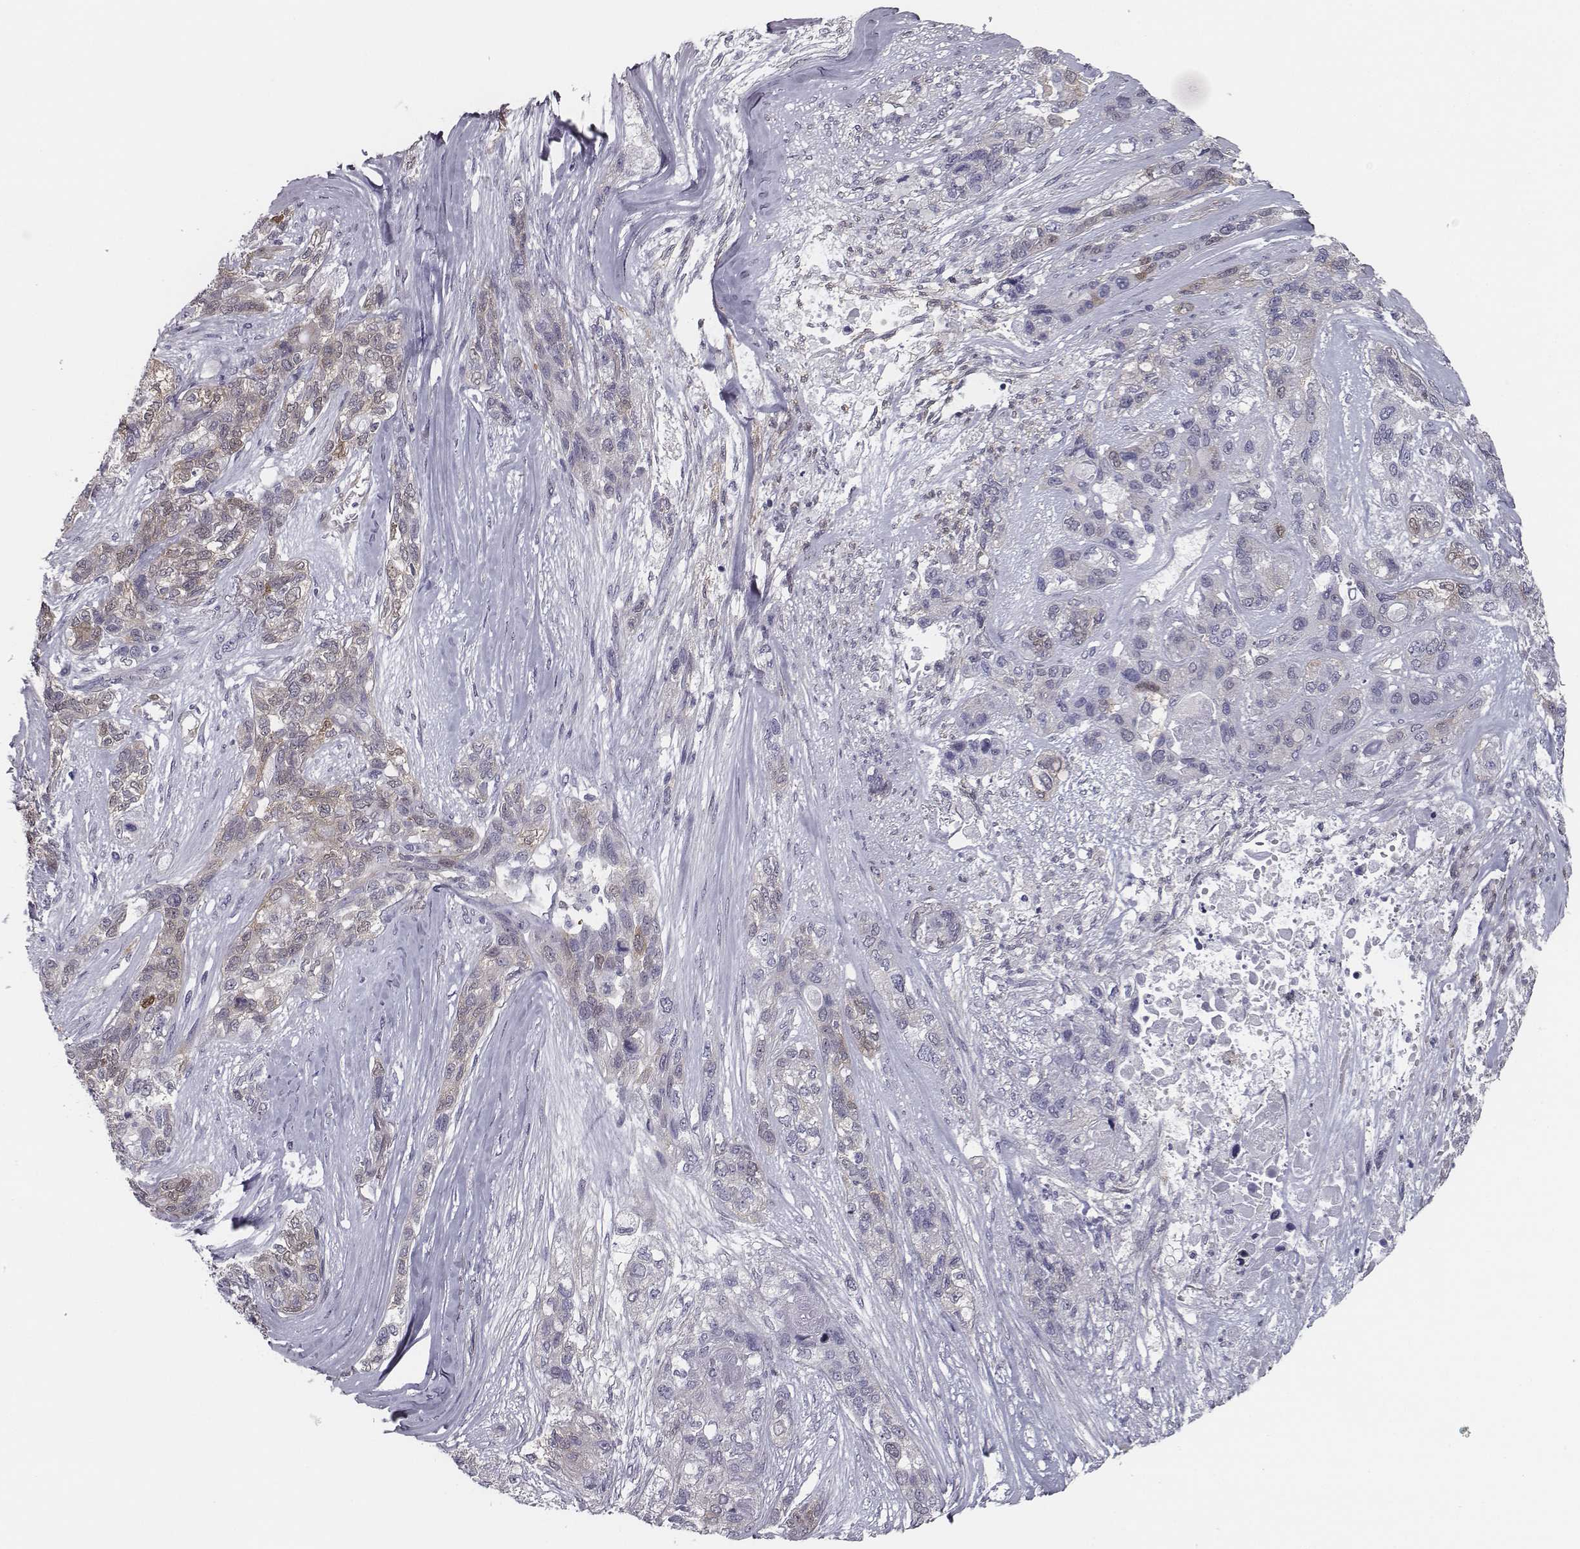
{"staining": {"intensity": "weak", "quantity": "25%-75%", "location": "cytoplasmic/membranous"}, "tissue": "lung cancer", "cell_type": "Tumor cells", "image_type": "cancer", "snomed": [{"axis": "morphology", "description": "Squamous cell carcinoma, NOS"}, {"axis": "topography", "description": "Lung"}], "caption": "Immunohistochemical staining of human squamous cell carcinoma (lung) demonstrates low levels of weak cytoplasmic/membranous protein expression in about 25%-75% of tumor cells. The protein is stained brown, and the nuclei are stained in blue (DAB (3,3'-diaminobenzidine) IHC with brightfield microscopy, high magnification).", "gene": "ISYNA1", "patient": {"sex": "female", "age": 70}}